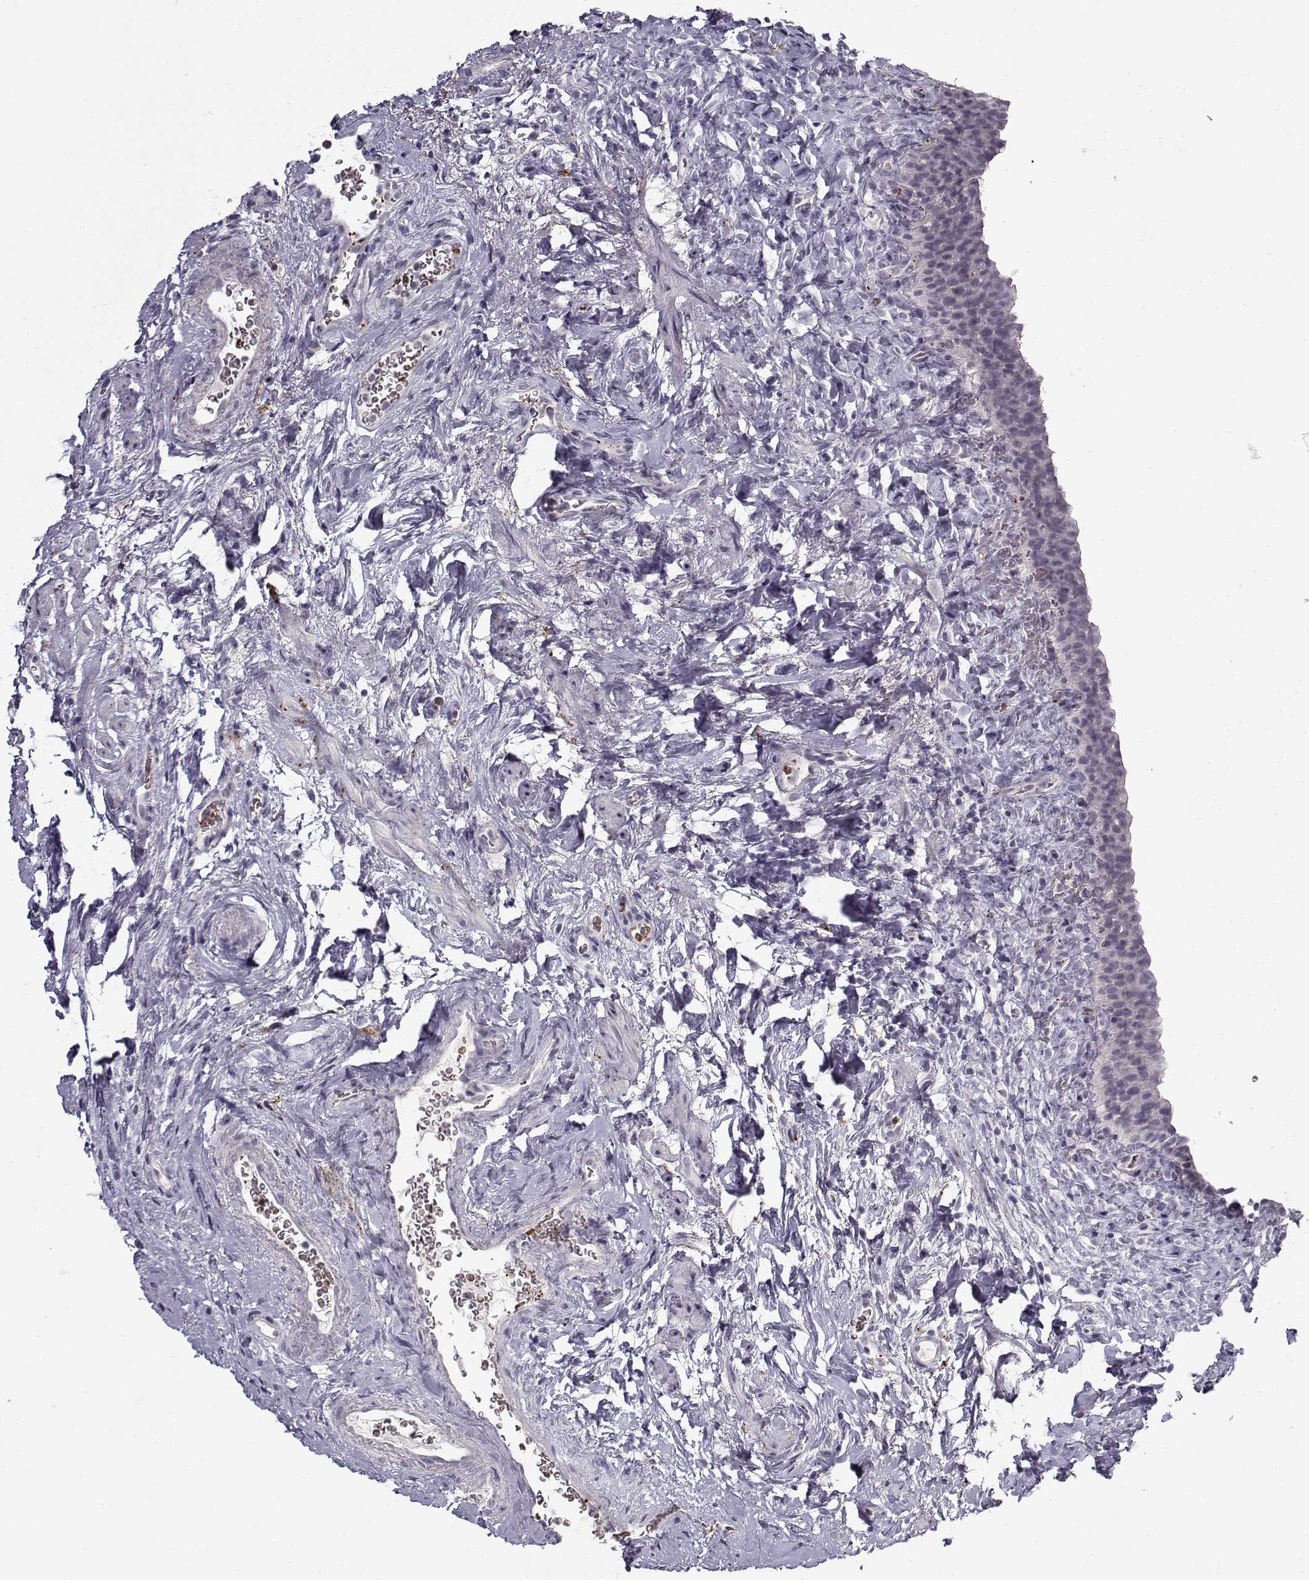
{"staining": {"intensity": "strong", "quantity": "<25%", "location": "cytoplasmic/membranous"}, "tissue": "urinary bladder", "cell_type": "Urothelial cells", "image_type": "normal", "snomed": [{"axis": "morphology", "description": "Normal tissue, NOS"}, {"axis": "topography", "description": "Urinary bladder"}], "caption": "Urinary bladder stained with DAB (3,3'-diaminobenzidine) immunohistochemistry reveals medium levels of strong cytoplasmic/membranous staining in approximately <25% of urothelial cells.", "gene": "SNCA", "patient": {"sex": "male", "age": 76}}